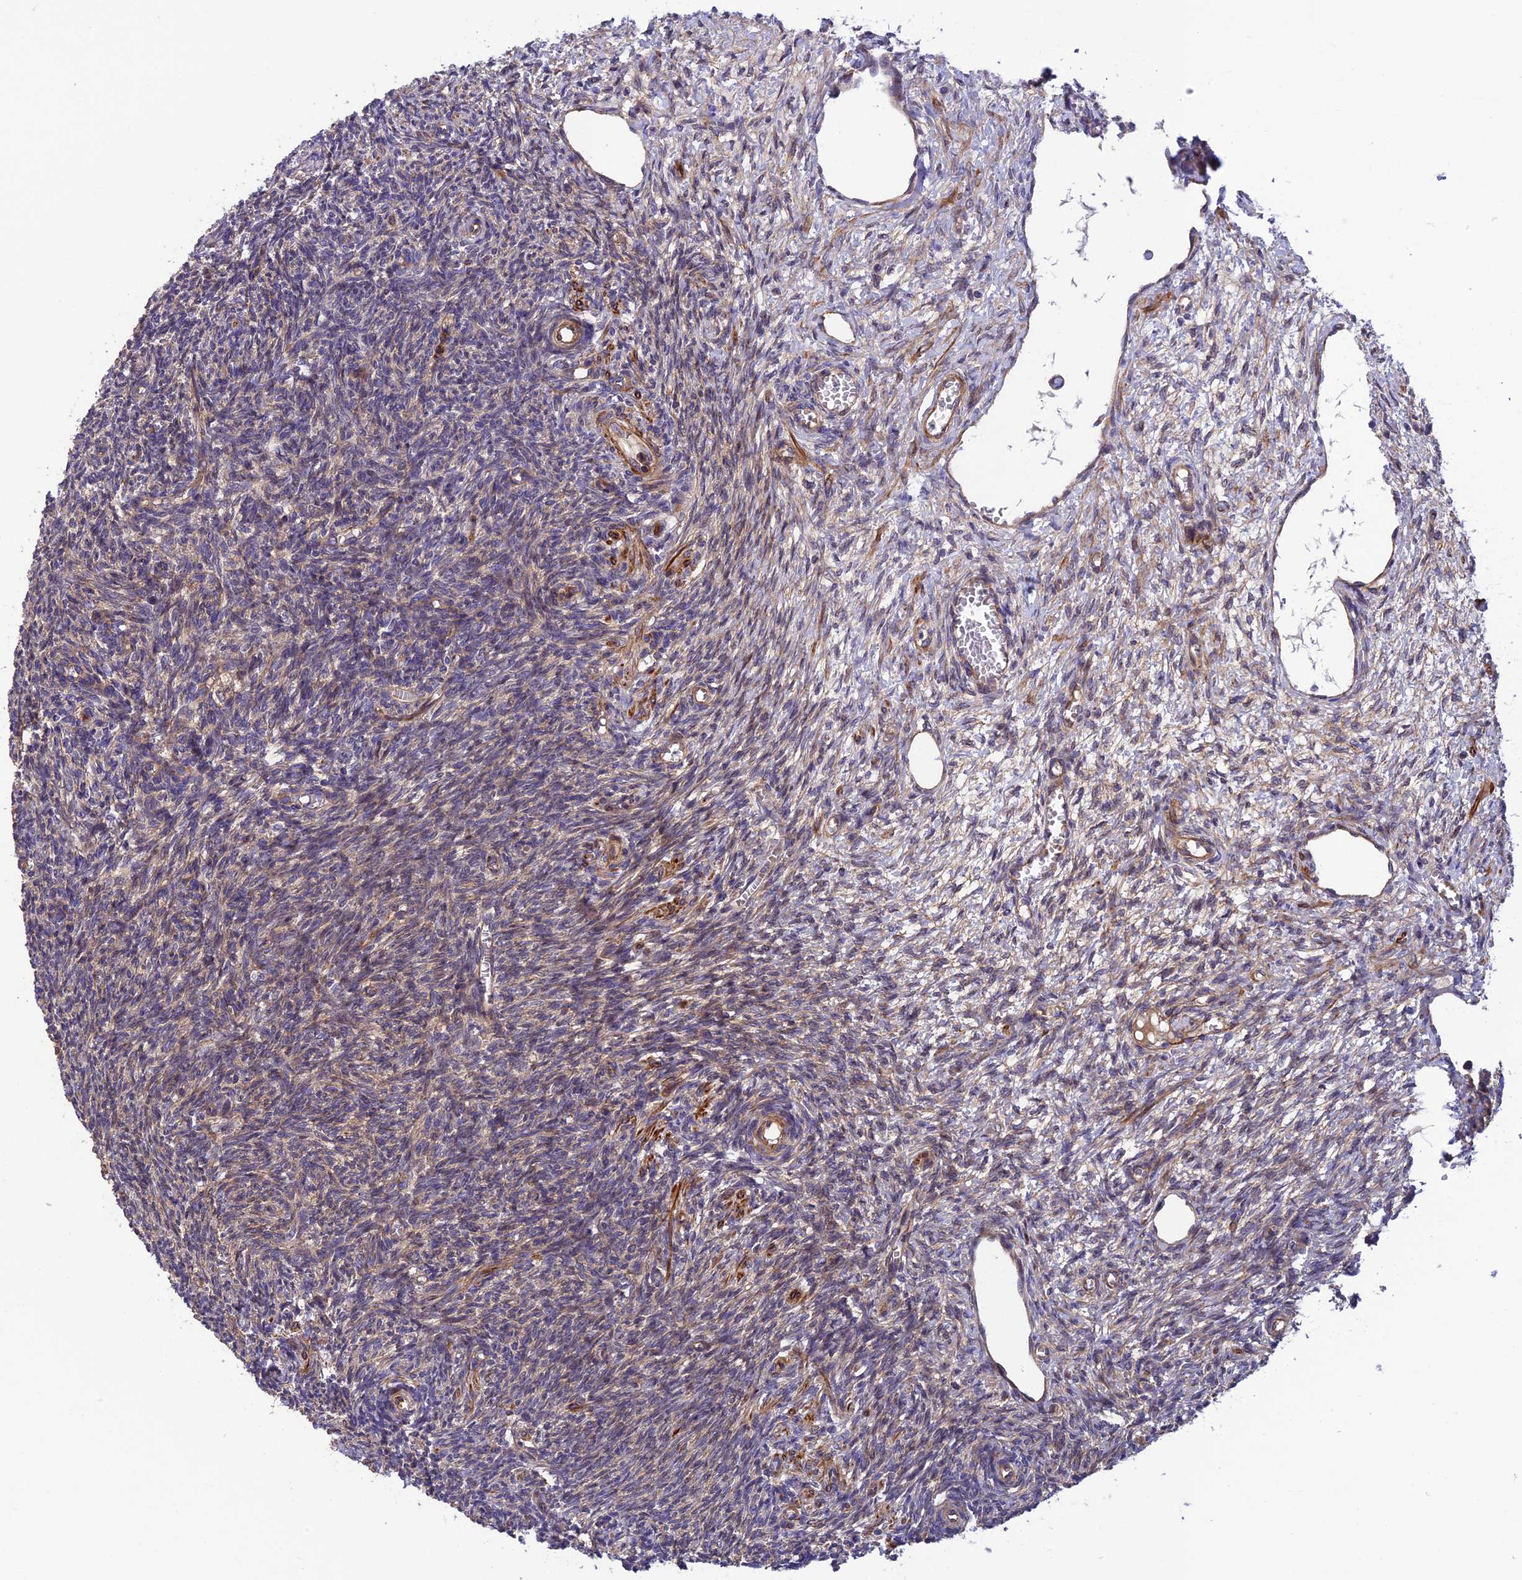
{"staining": {"intensity": "weak", "quantity": "25%-75%", "location": "cytoplasmic/membranous"}, "tissue": "ovary", "cell_type": "Ovarian stroma cells", "image_type": "normal", "snomed": [{"axis": "morphology", "description": "Normal tissue, NOS"}, {"axis": "topography", "description": "Ovary"}], "caption": "Protein staining demonstrates weak cytoplasmic/membranous staining in about 25%-75% of ovarian stroma cells in normal ovary.", "gene": "ADAMTS15", "patient": {"sex": "female", "age": 27}}